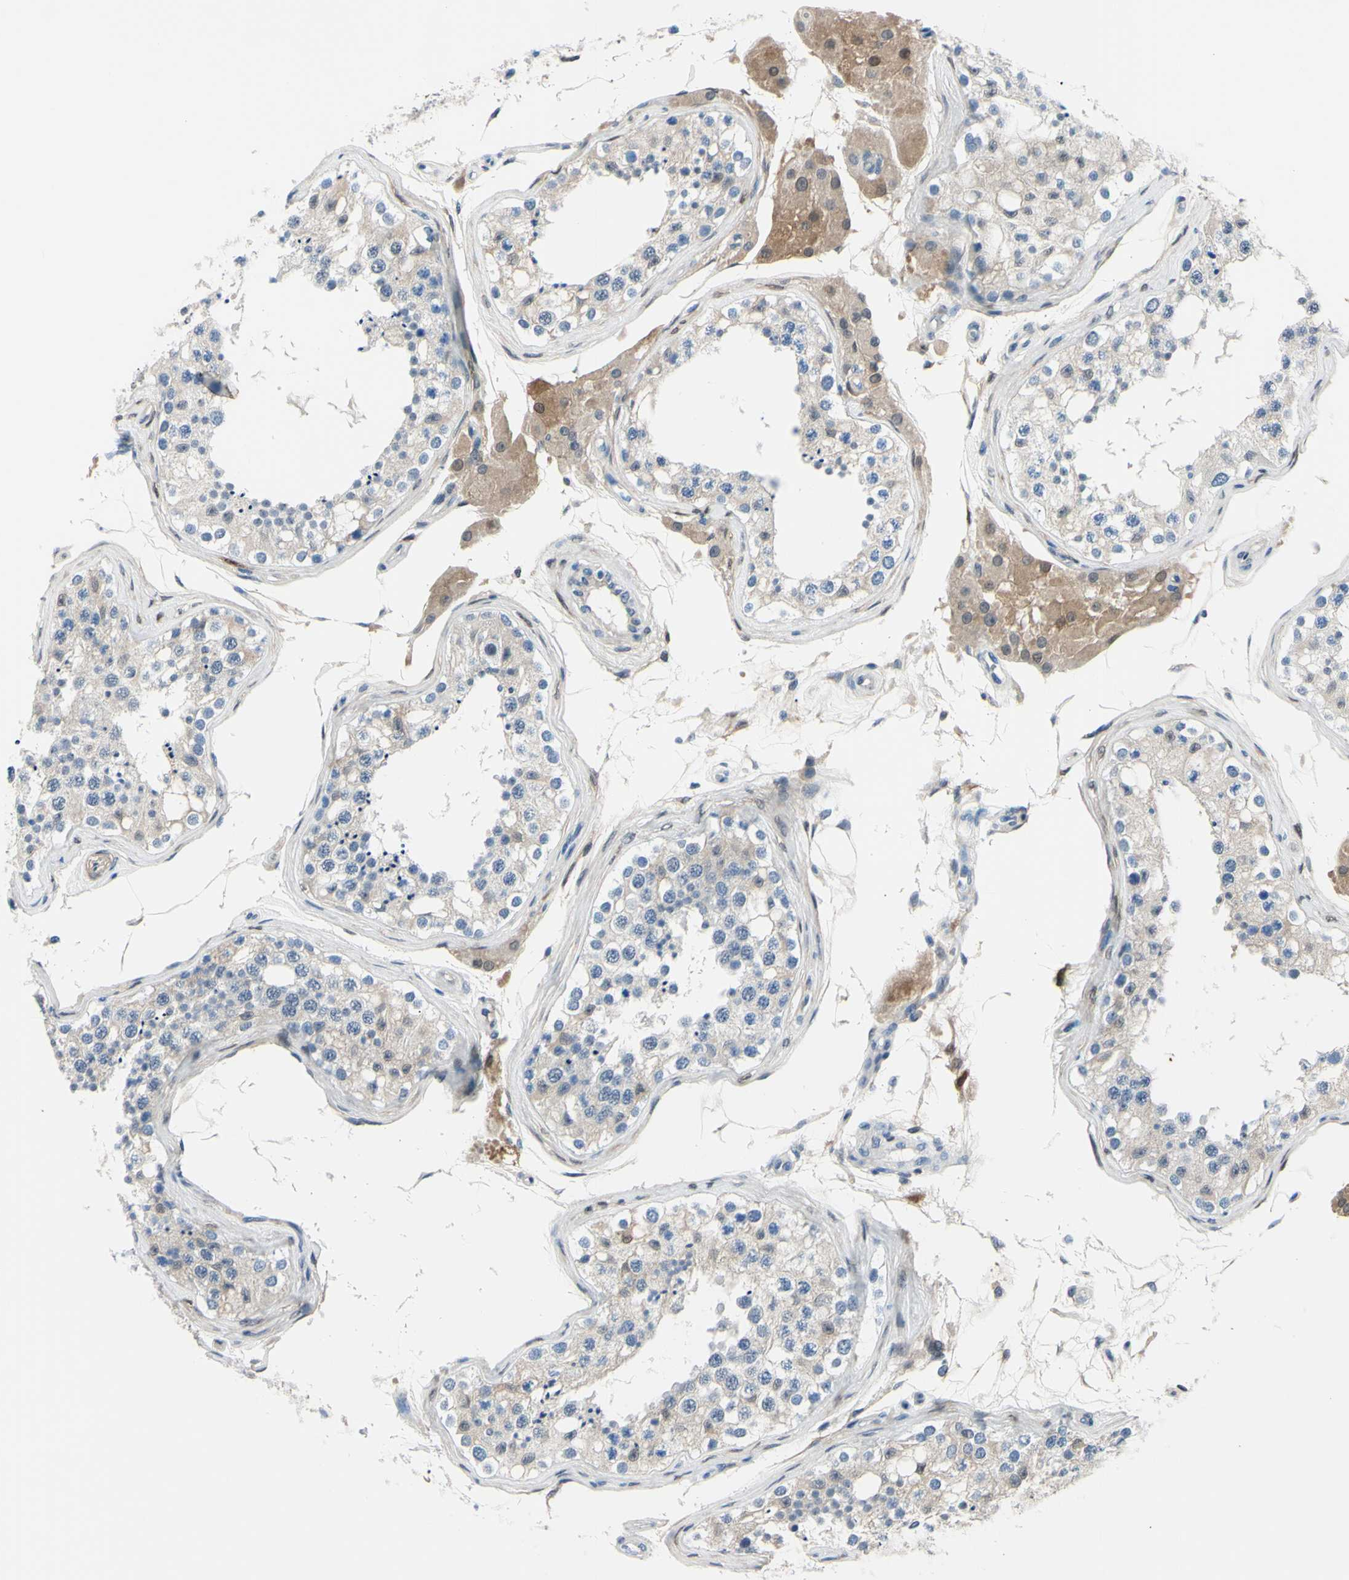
{"staining": {"intensity": "weak", "quantity": "25%-75%", "location": "cytoplasmic/membranous"}, "tissue": "testis", "cell_type": "Cells in seminiferous ducts", "image_type": "normal", "snomed": [{"axis": "morphology", "description": "Normal tissue, NOS"}, {"axis": "topography", "description": "Testis"}], "caption": "This image exhibits immunohistochemistry (IHC) staining of normal human testis, with low weak cytoplasmic/membranous staining in about 25%-75% of cells in seminiferous ducts.", "gene": "NOL3", "patient": {"sex": "male", "age": 68}}